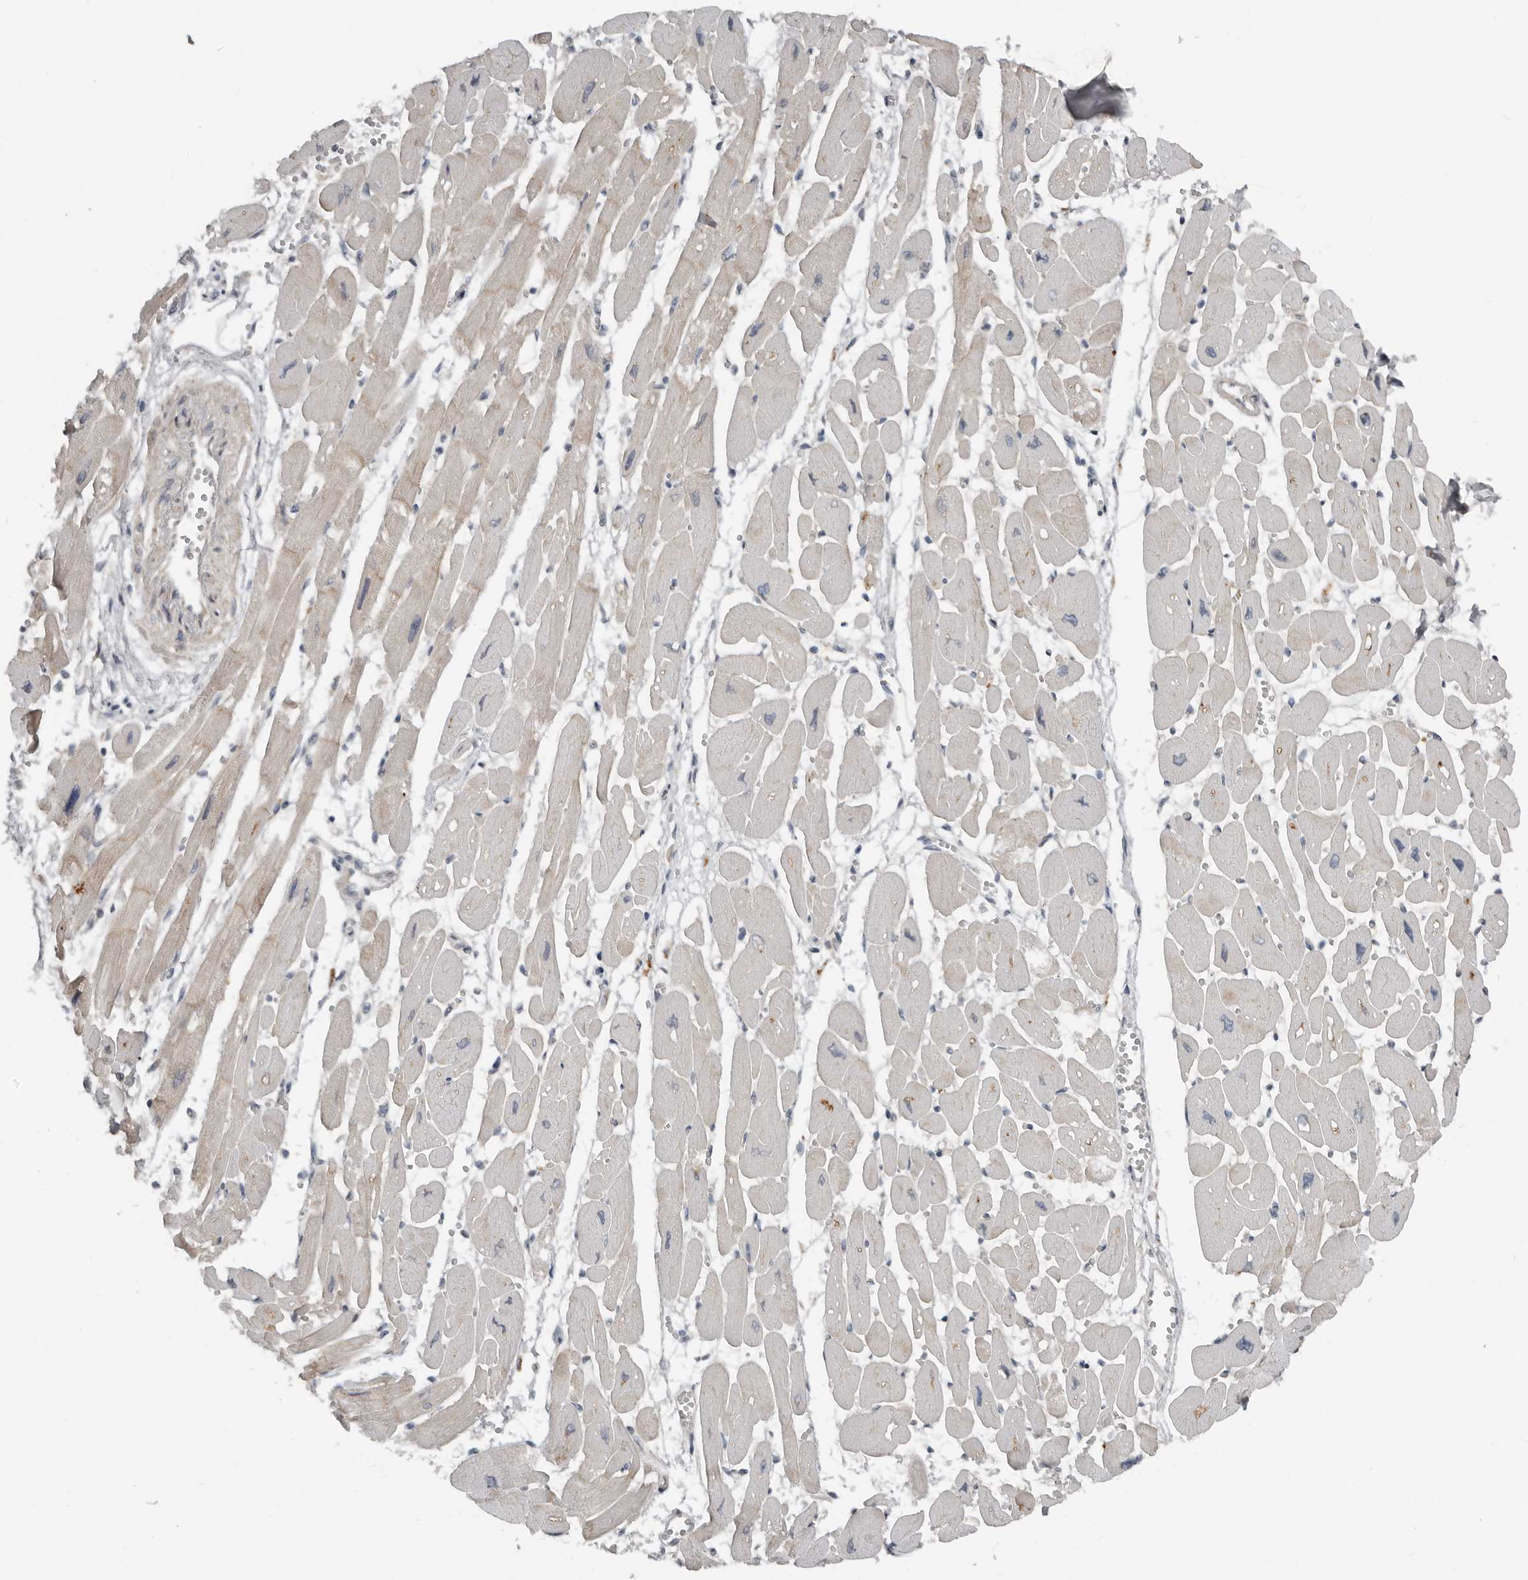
{"staining": {"intensity": "weak", "quantity": "<25%", "location": "cytoplasmic/membranous"}, "tissue": "heart muscle", "cell_type": "Cardiomyocytes", "image_type": "normal", "snomed": [{"axis": "morphology", "description": "Normal tissue, NOS"}, {"axis": "topography", "description": "Heart"}], "caption": "DAB immunohistochemical staining of normal heart muscle displays no significant staining in cardiomyocytes.", "gene": "TEAD3", "patient": {"sex": "female", "age": 54}}